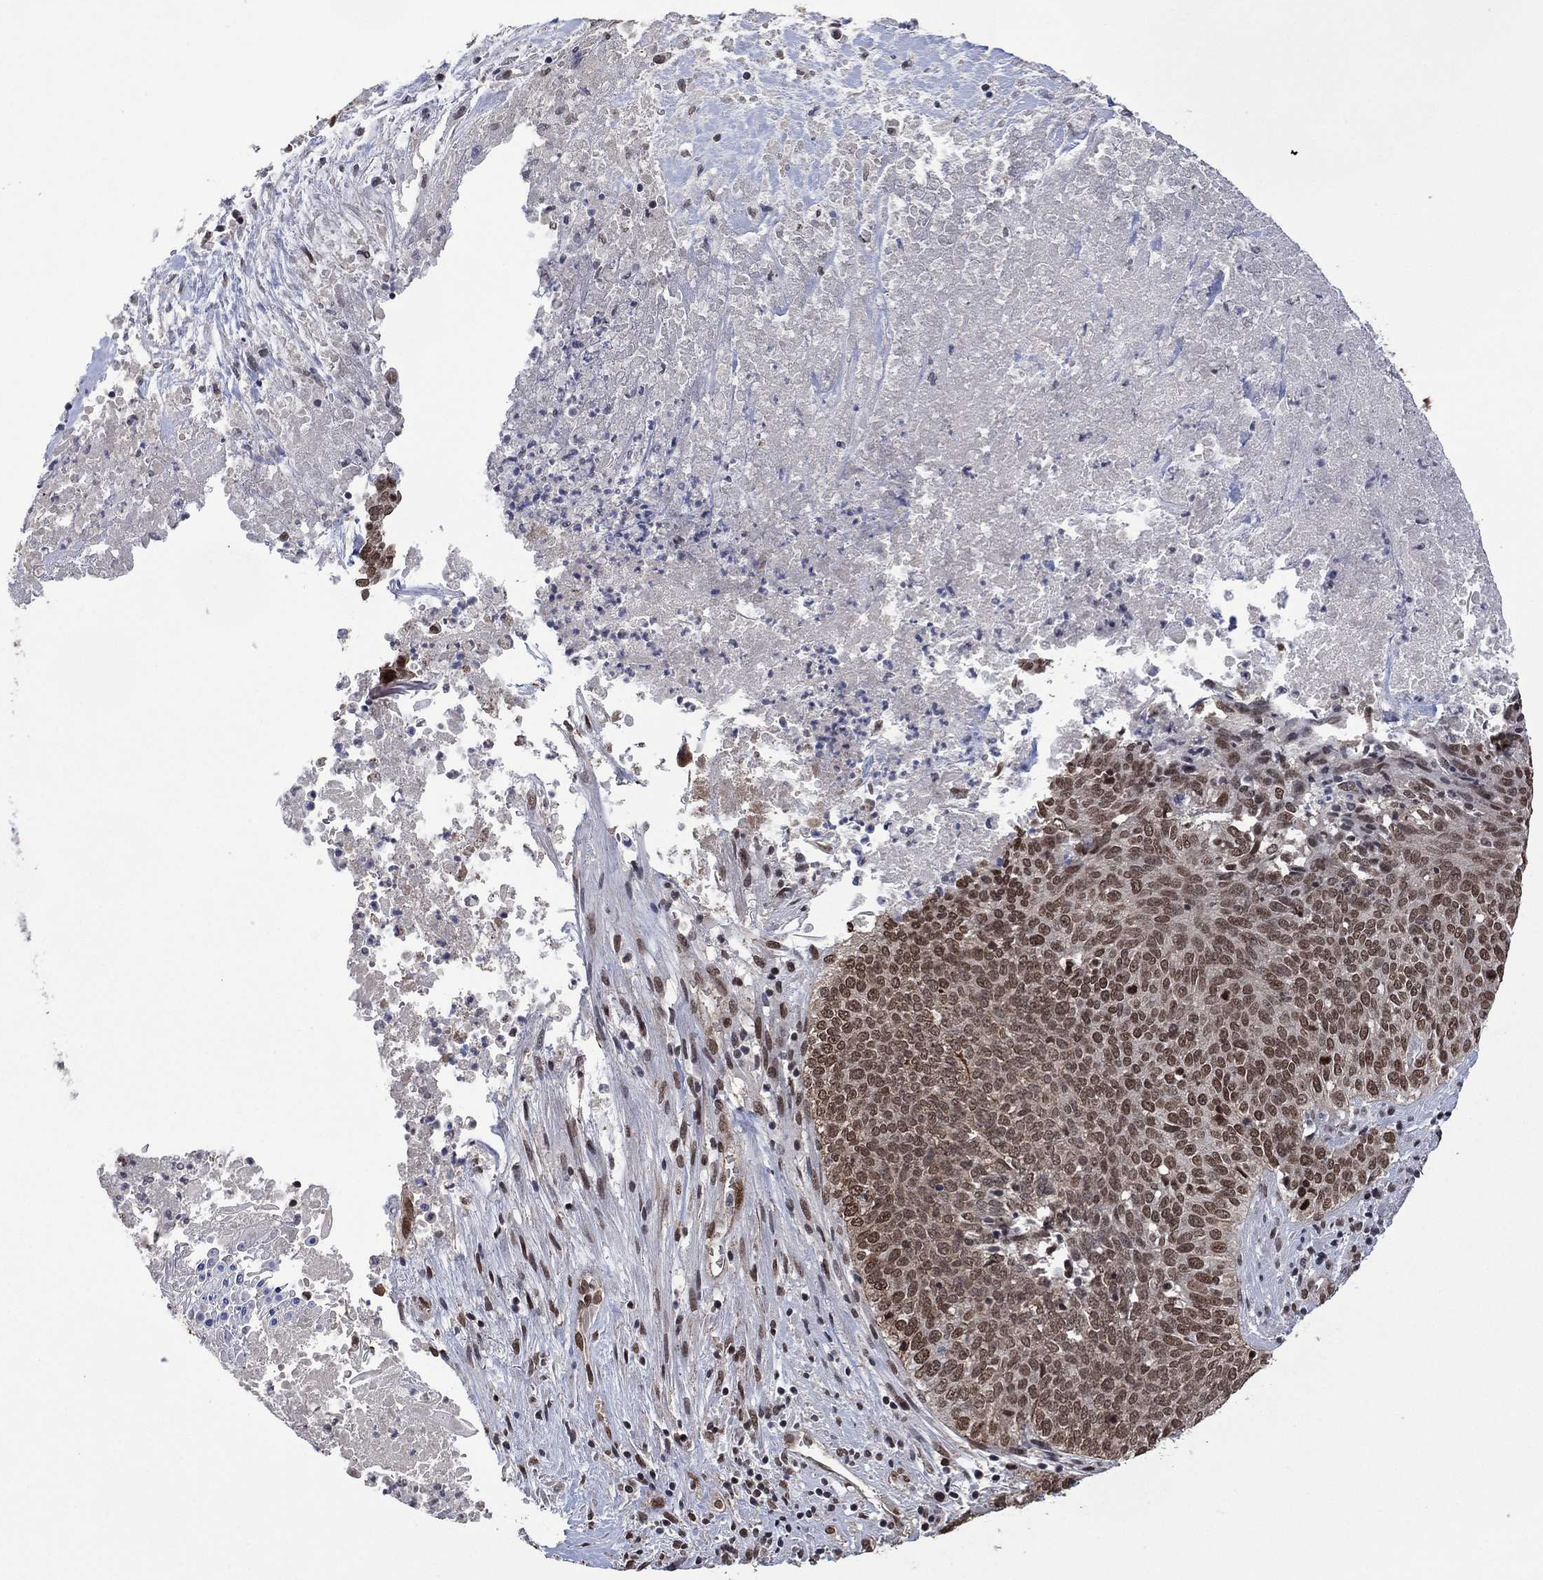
{"staining": {"intensity": "moderate", "quantity": ">75%", "location": "nuclear"}, "tissue": "lung cancer", "cell_type": "Tumor cells", "image_type": "cancer", "snomed": [{"axis": "morphology", "description": "Squamous cell carcinoma, NOS"}, {"axis": "topography", "description": "Lung"}], "caption": "Immunohistochemistry of human lung cancer shows medium levels of moderate nuclear staining in about >75% of tumor cells.", "gene": "EHMT1", "patient": {"sex": "male", "age": 64}}